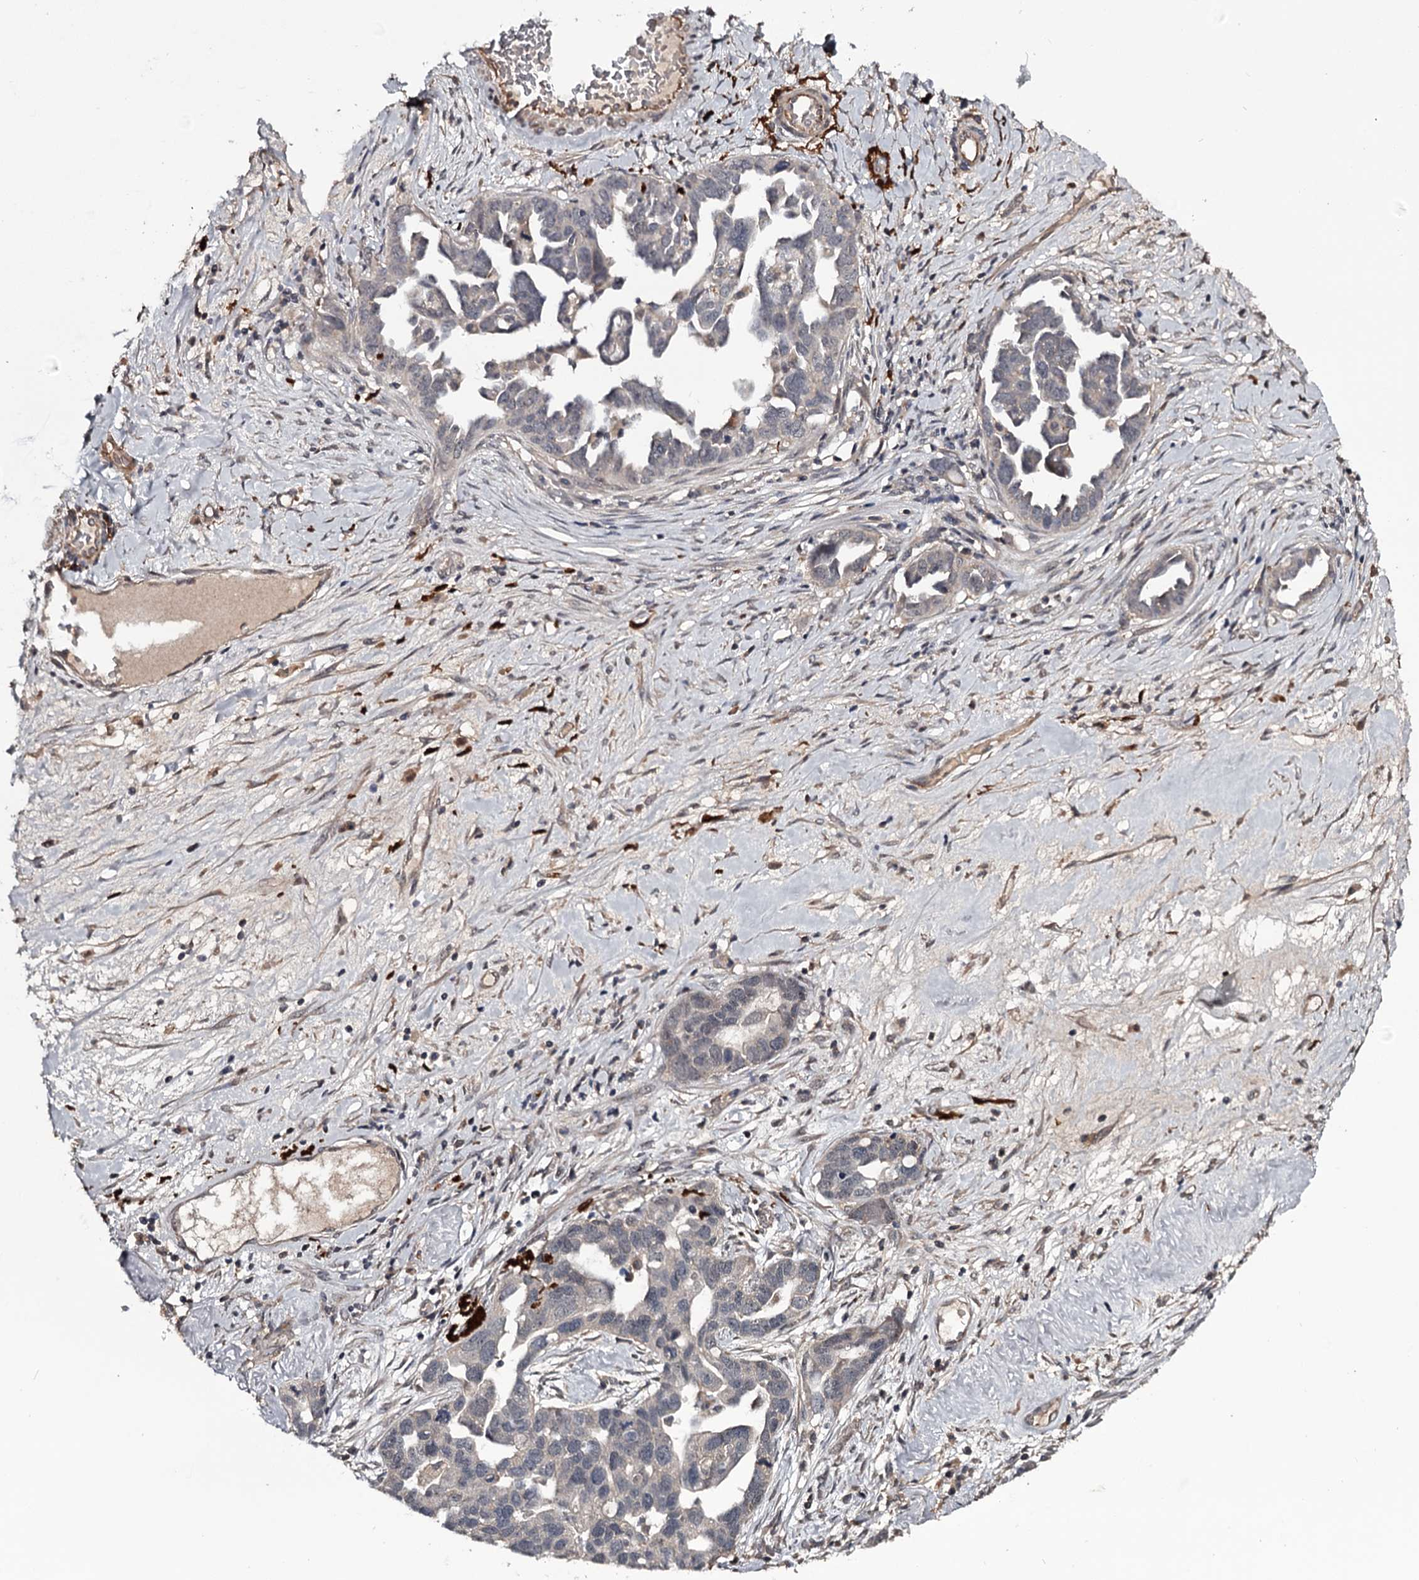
{"staining": {"intensity": "negative", "quantity": "none", "location": "none"}, "tissue": "ovarian cancer", "cell_type": "Tumor cells", "image_type": "cancer", "snomed": [{"axis": "morphology", "description": "Cystadenocarcinoma, serous, NOS"}, {"axis": "topography", "description": "Ovary"}], "caption": "DAB (3,3'-diaminobenzidine) immunohistochemical staining of human serous cystadenocarcinoma (ovarian) reveals no significant positivity in tumor cells.", "gene": "CWF19L2", "patient": {"sex": "female", "age": 54}}